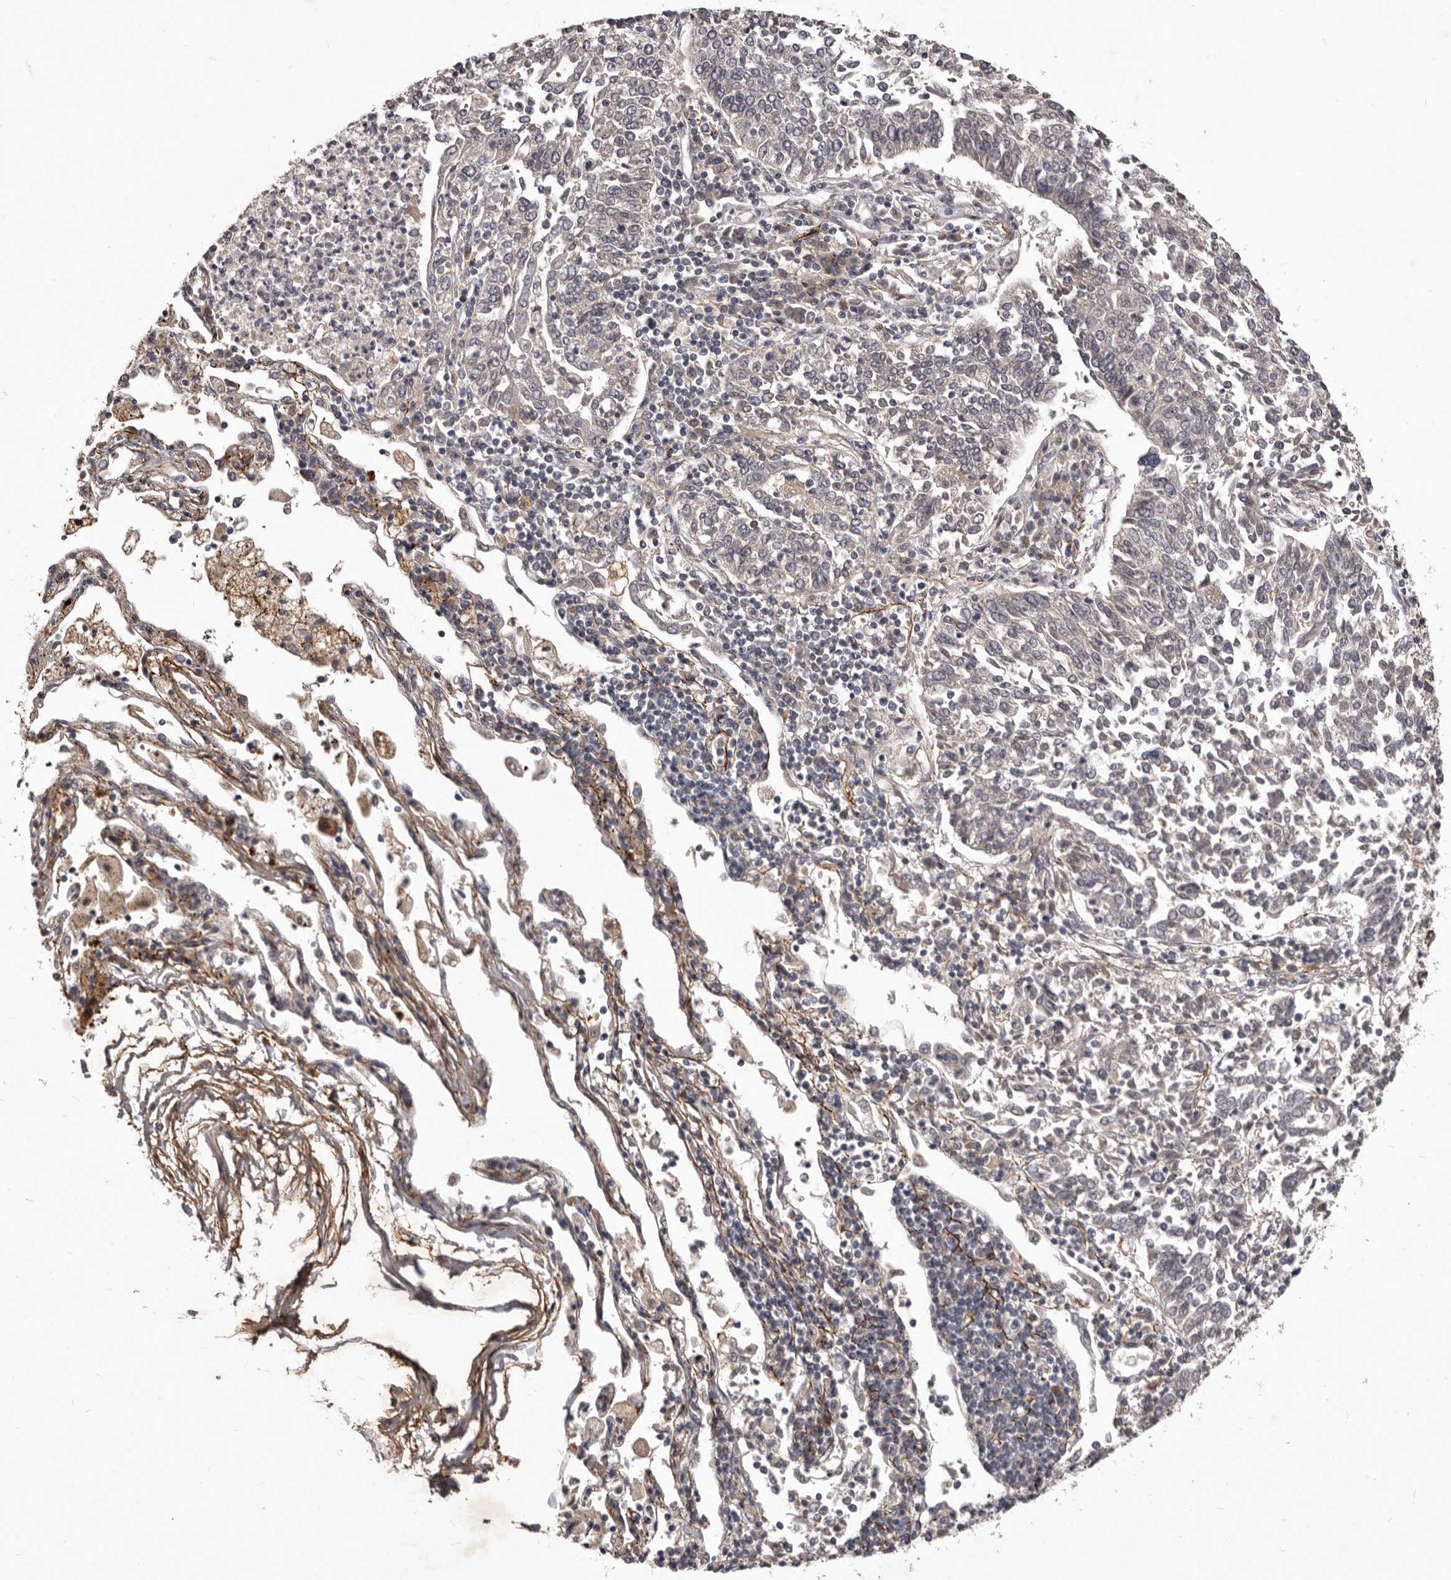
{"staining": {"intensity": "negative", "quantity": "none", "location": "none"}, "tissue": "lung cancer", "cell_type": "Tumor cells", "image_type": "cancer", "snomed": [{"axis": "morphology", "description": "Normal tissue, NOS"}, {"axis": "morphology", "description": "Squamous cell carcinoma, NOS"}, {"axis": "topography", "description": "Cartilage tissue"}, {"axis": "topography", "description": "Lung"}, {"axis": "topography", "description": "Peripheral nerve tissue"}], "caption": "There is no significant staining in tumor cells of lung squamous cell carcinoma.", "gene": "HBS1L", "patient": {"sex": "female", "age": 49}}